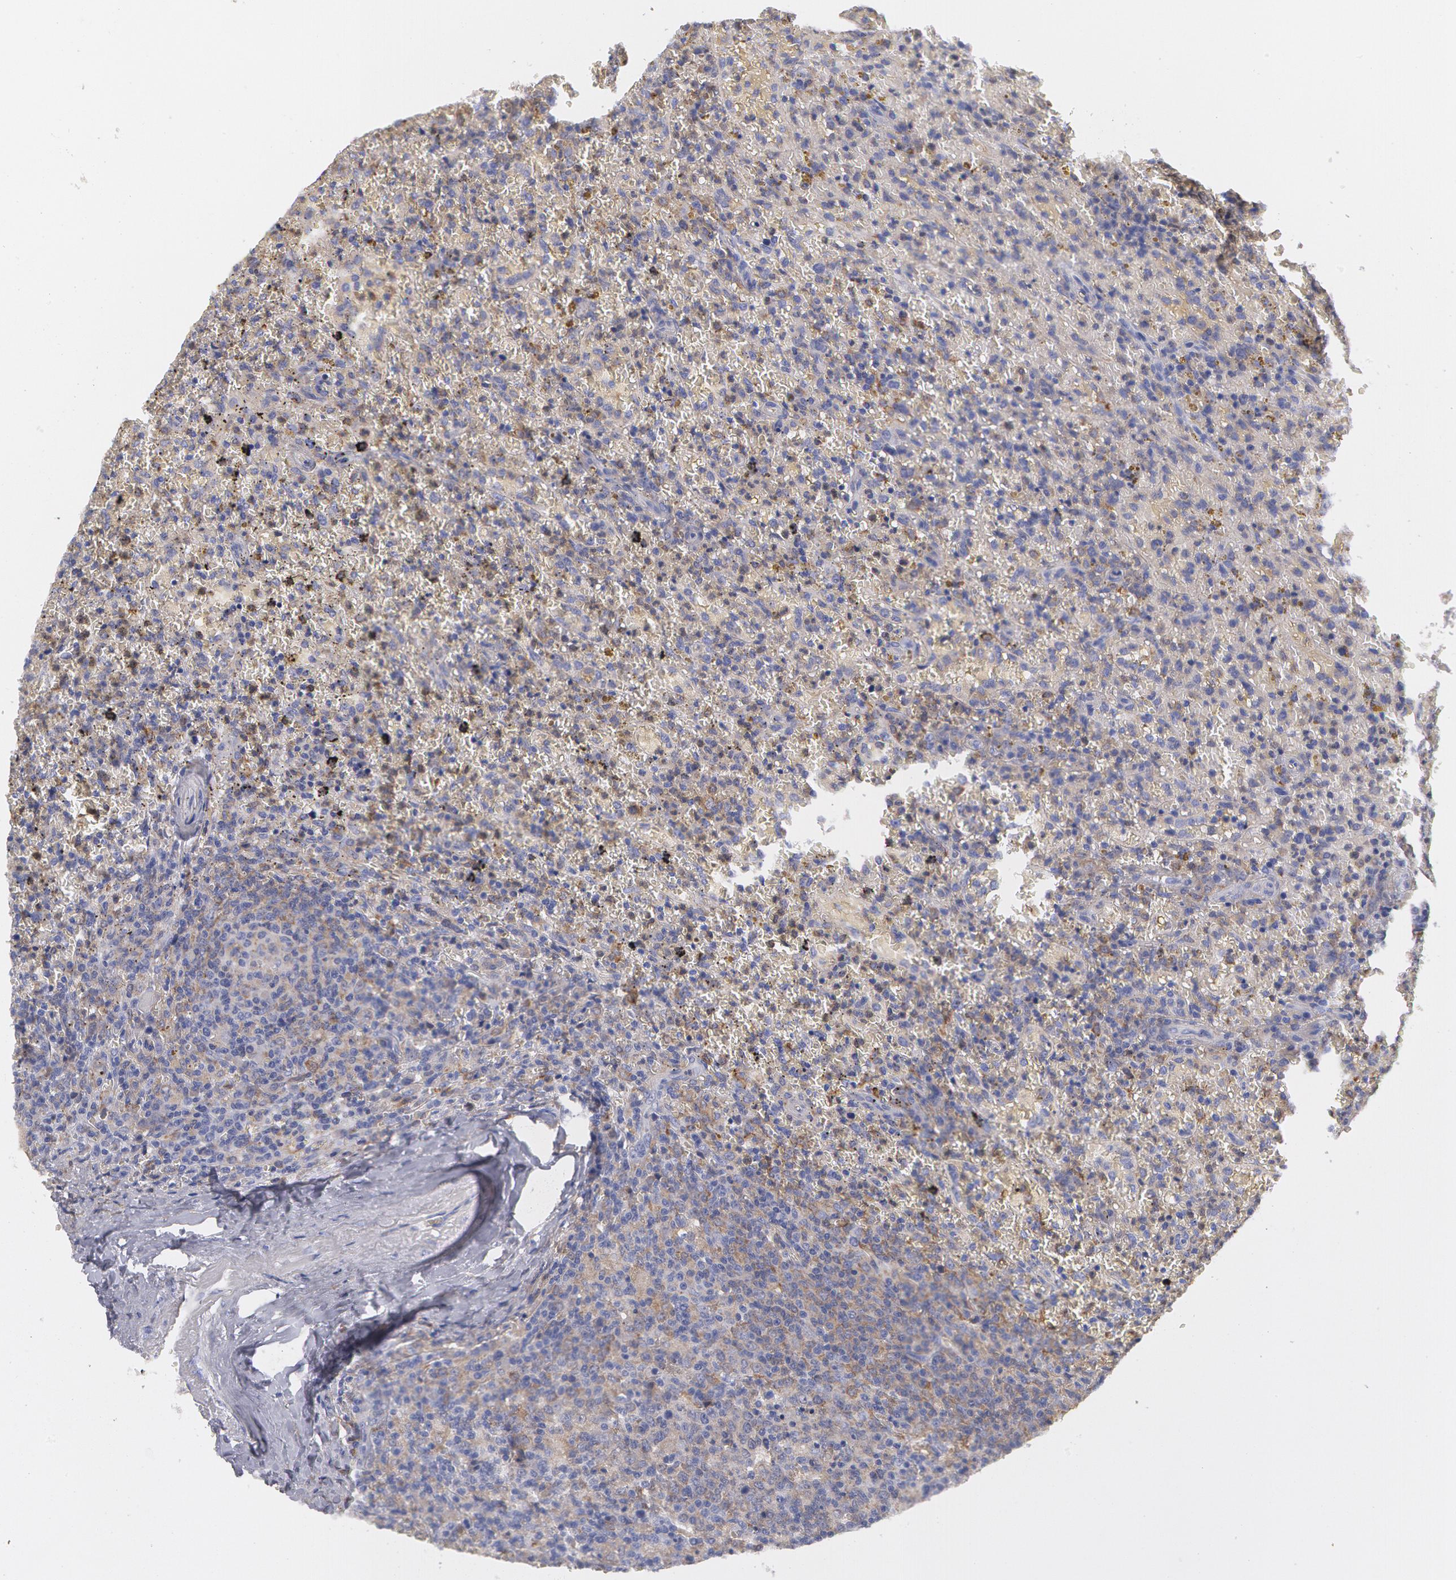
{"staining": {"intensity": "negative", "quantity": "none", "location": "none"}, "tissue": "lymphoma", "cell_type": "Tumor cells", "image_type": "cancer", "snomed": [{"axis": "morphology", "description": "Malignant lymphoma, non-Hodgkin's type, High grade"}, {"axis": "topography", "description": "Spleen"}, {"axis": "topography", "description": "Lymph node"}], "caption": "The photomicrograph reveals no staining of tumor cells in malignant lymphoma, non-Hodgkin's type (high-grade).", "gene": "SYK", "patient": {"sex": "female", "age": 70}}